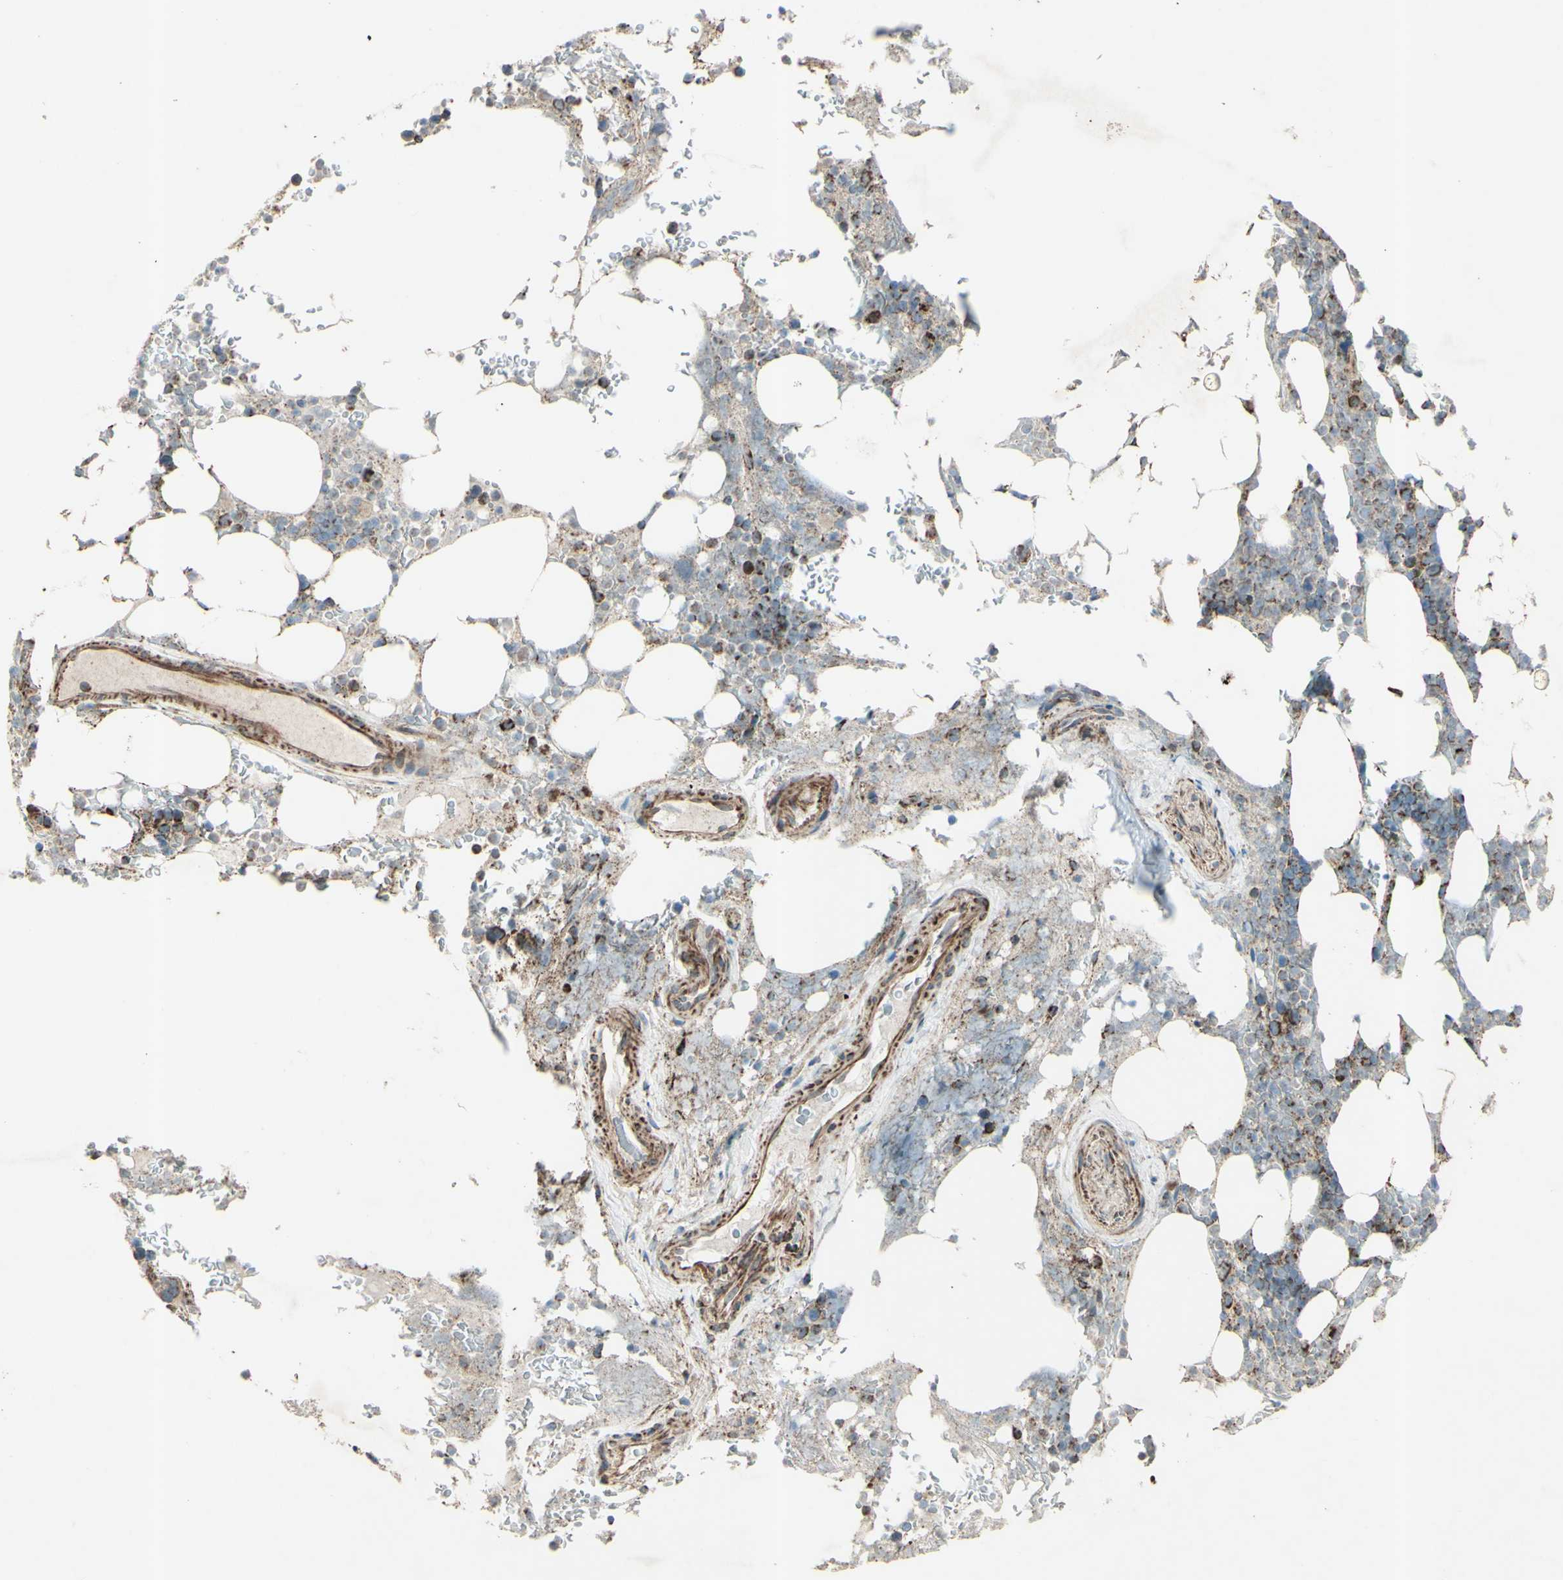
{"staining": {"intensity": "strong", "quantity": "<25%", "location": "cytoplasmic/membranous"}, "tissue": "bone marrow", "cell_type": "Hematopoietic cells", "image_type": "normal", "snomed": [{"axis": "morphology", "description": "Normal tissue, NOS"}, {"axis": "topography", "description": "Bone marrow"}], "caption": "A high-resolution image shows immunohistochemistry (IHC) staining of benign bone marrow, which reveals strong cytoplasmic/membranous positivity in approximately <25% of hematopoietic cells. The staining was performed using DAB, with brown indicating positive protein expression. Nuclei are stained blue with hematoxylin.", "gene": "RHOT1", "patient": {"sex": "female", "age": 73}}